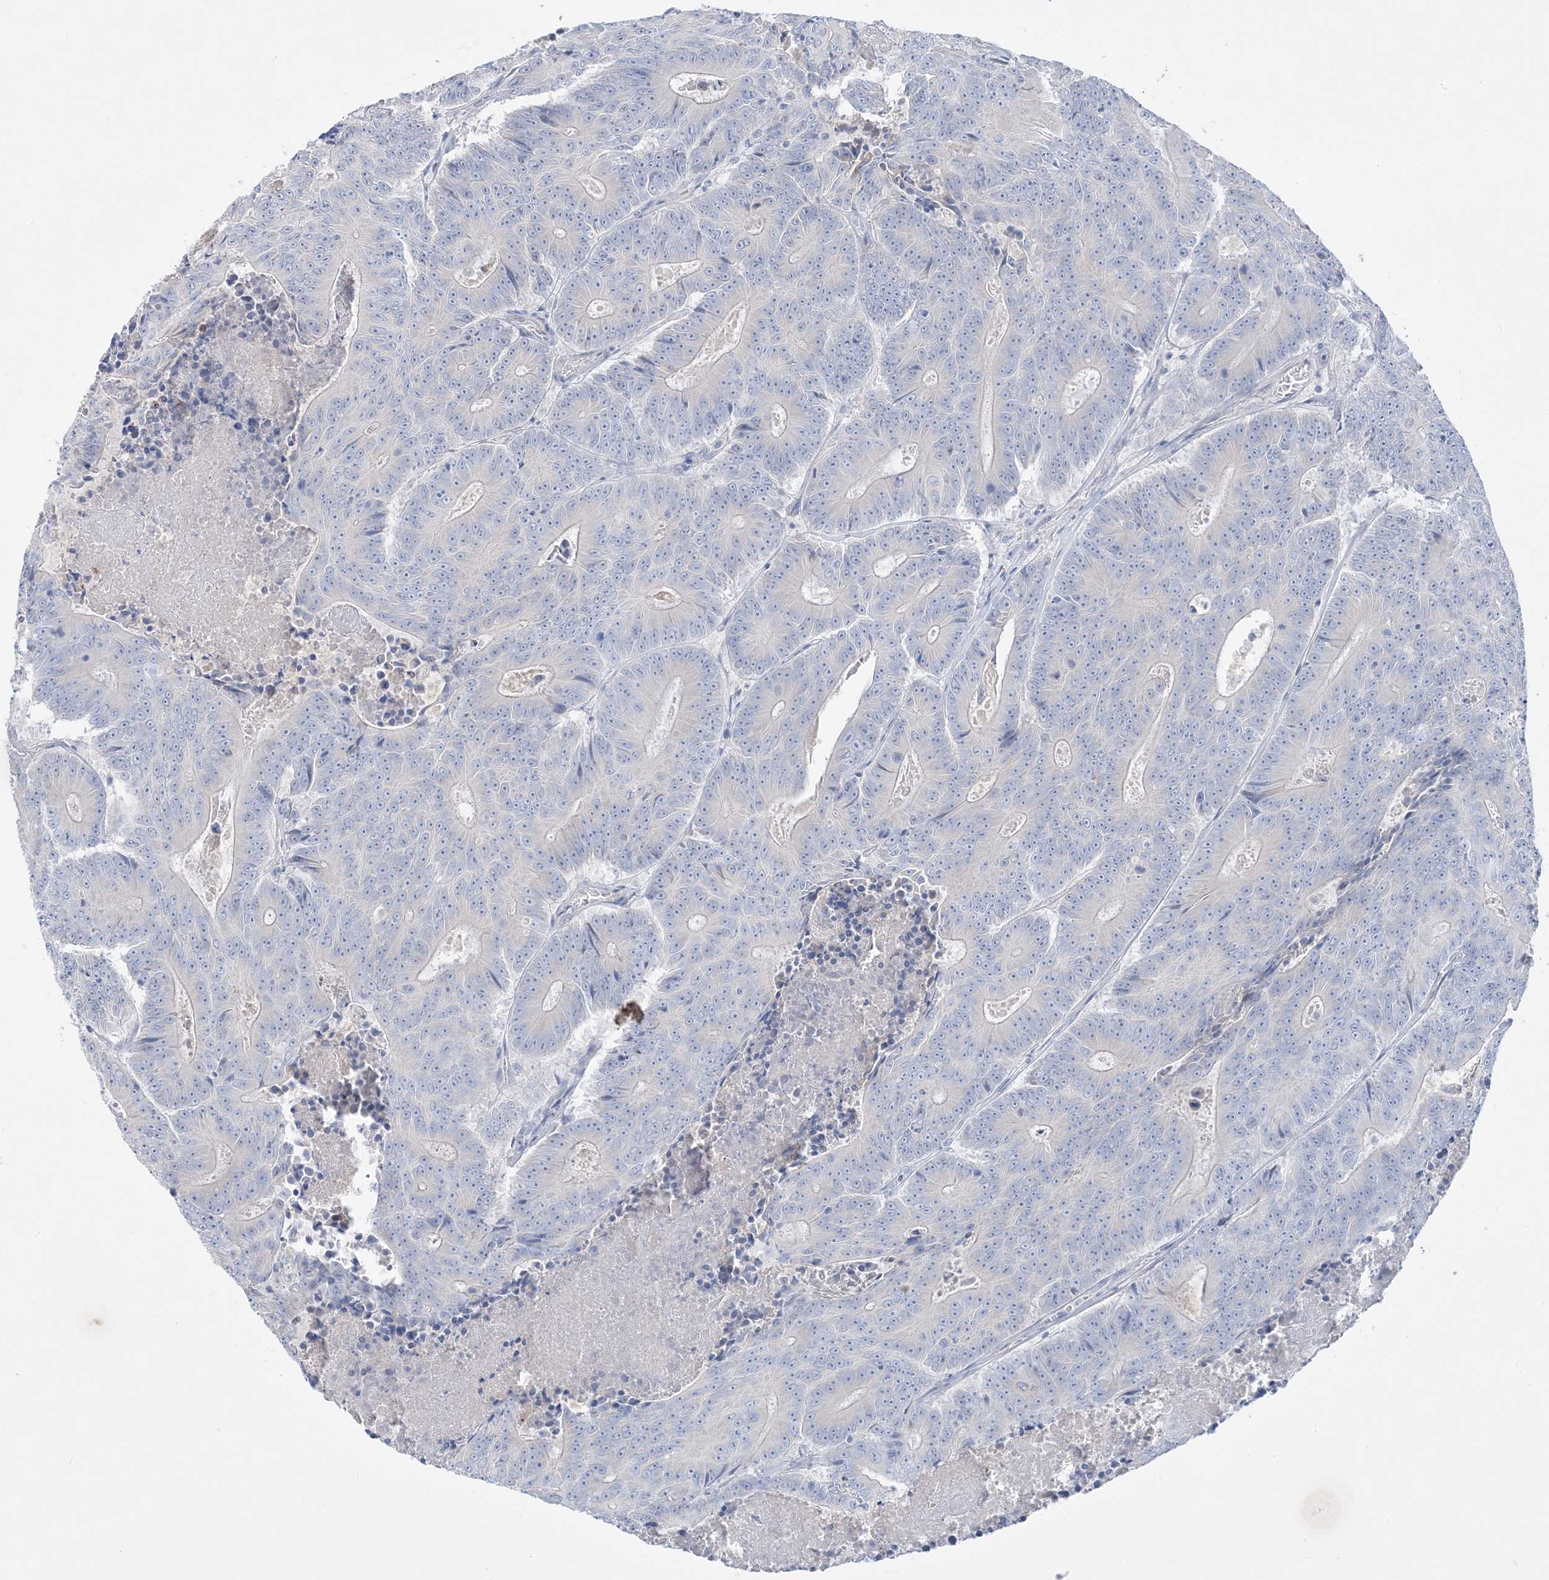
{"staining": {"intensity": "negative", "quantity": "none", "location": "none"}, "tissue": "colorectal cancer", "cell_type": "Tumor cells", "image_type": "cancer", "snomed": [{"axis": "morphology", "description": "Adenocarcinoma, NOS"}, {"axis": "topography", "description": "Colon"}], "caption": "Colorectal cancer (adenocarcinoma) was stained to show a protein in brown. There is no significant staining in tumor cells.", "gene": "FAM184A", "patient": {"sex": "male", "age": 83}}